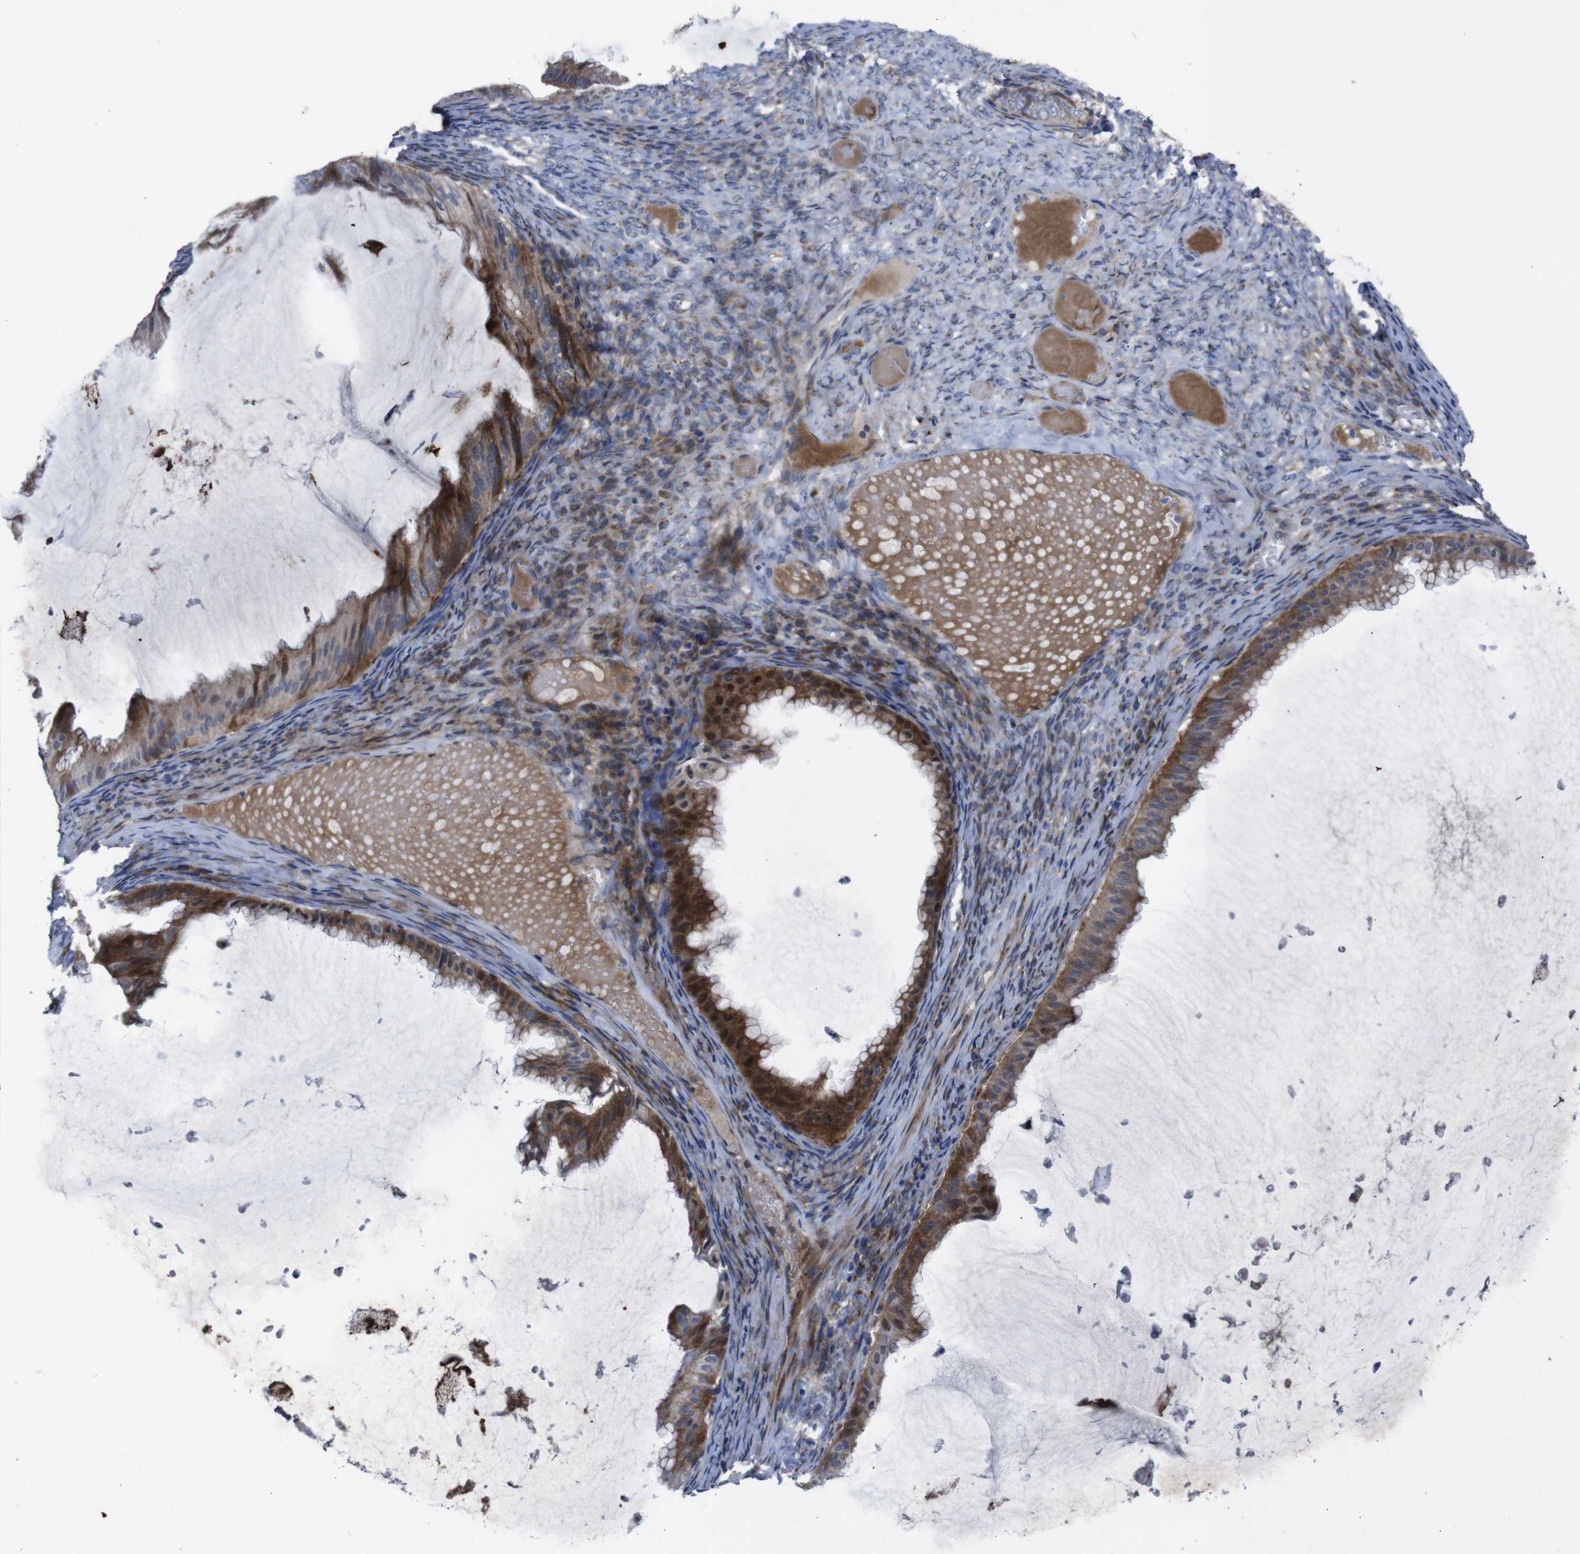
{"staining": {"intensity": "moderate", "quantity": "25%-75%", "location": "cytoplasmic/membranous"}, "tissue": "ovarian cancer", "cell_type": "Tumor cells", "image_type": "cancer", "snomed": [{"axis": "morphology", "description": "Cystadenocarcinoma, mucinous, NOS"}, {"axis": "topography", "description": "Ovary"}], "caption": "Ovarian mucinous cystadenocarcinoma stained with a brown dye exhibits moderate cytoplasmic/membranous positive expression in approximately 25%-75% of tumor cells.", "gene": "CHST10", "patient": {"sex": "female", "age": 61}}